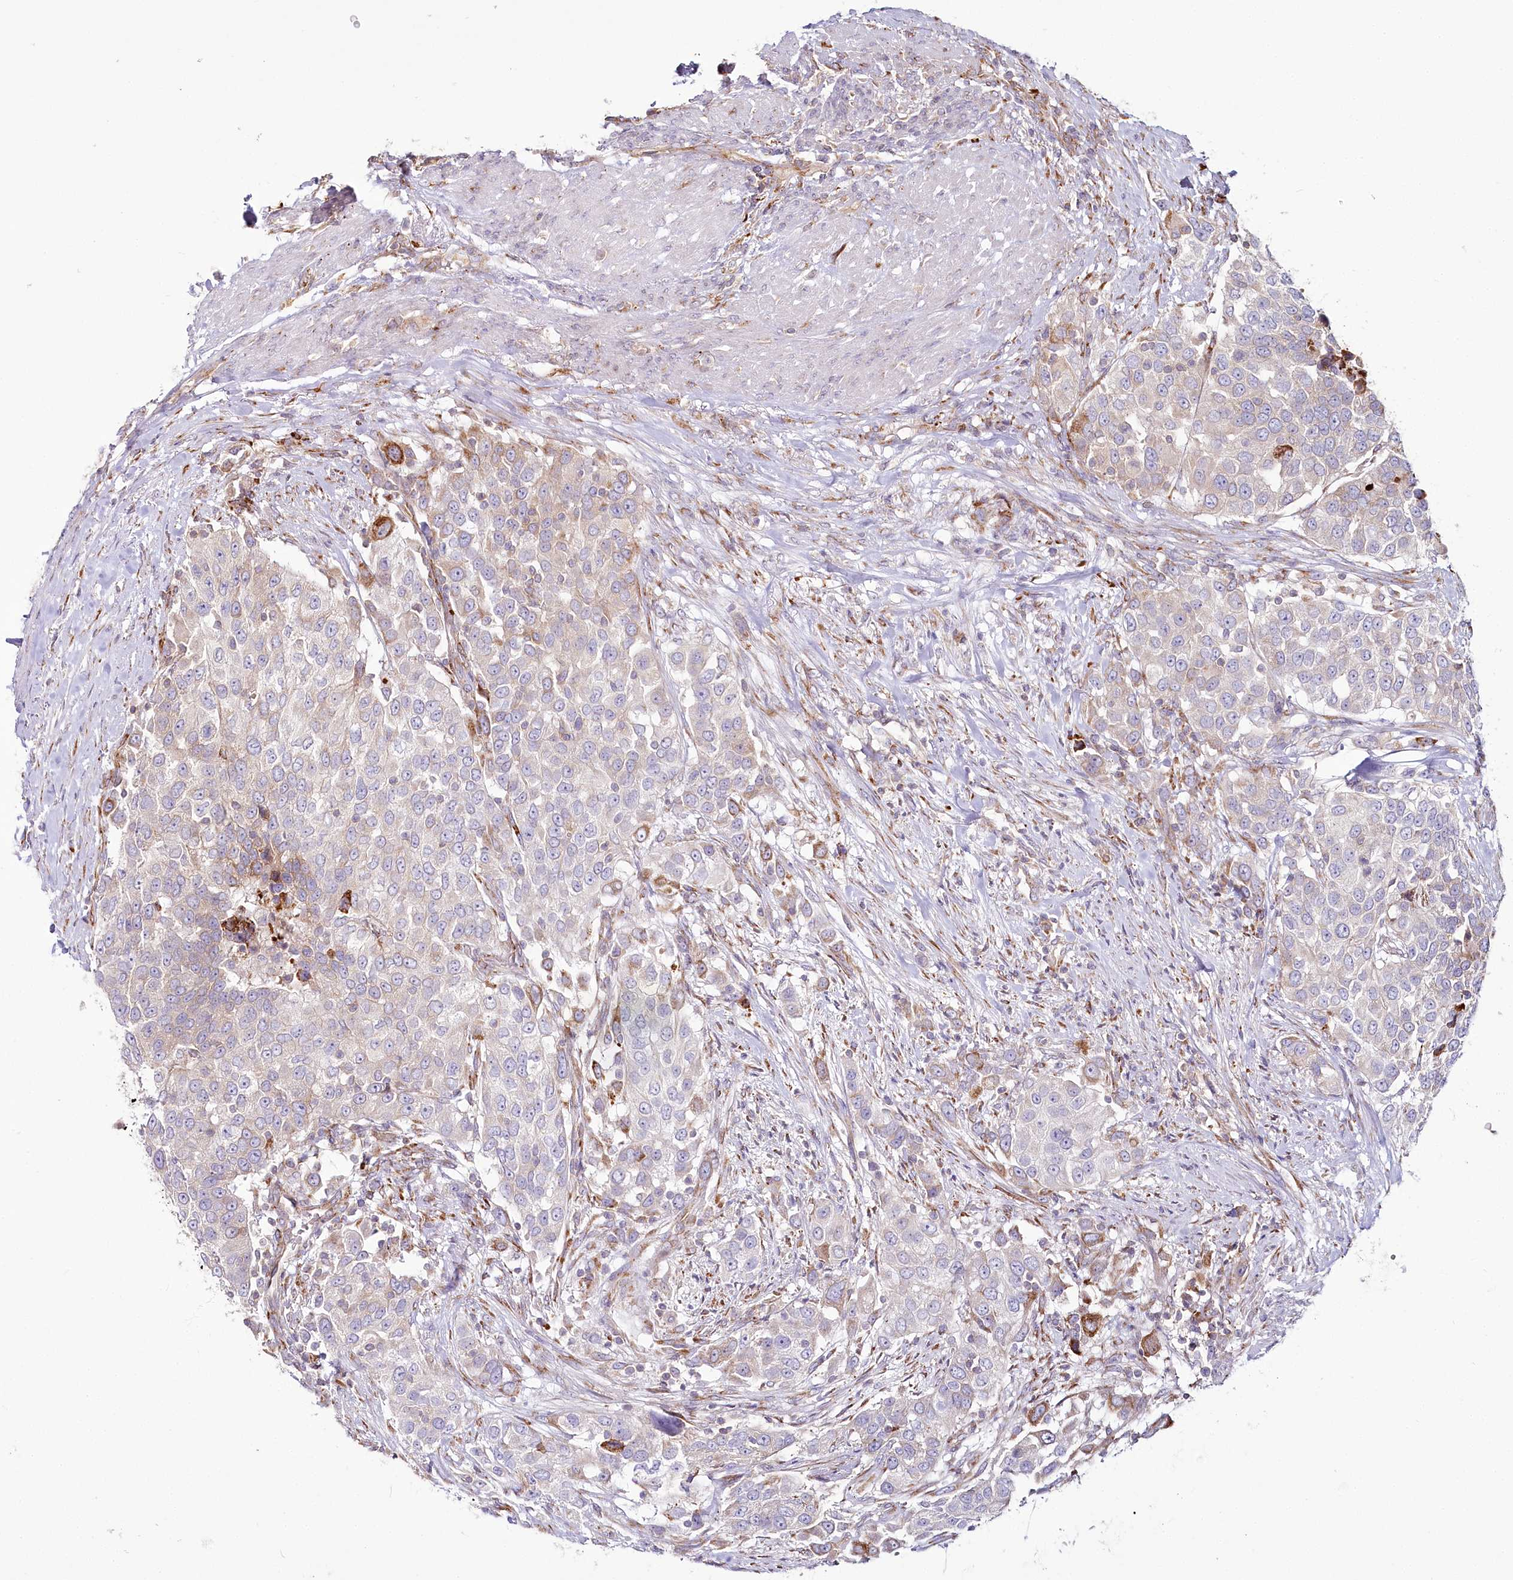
{"staining": {"intensity": "moderate", "quantity": "<25%", "location": "cytoplasmic/membranous"}, "tissue": "urothelial cancer", "cell_type": "Tumor cells", "image_type": "cancer", "snomed": [{"axis": "morphology", "description": "Urothelial carcinoma, High grade"}, {"axis": "topography", "description": "Urinary bladder"}], "caption": "Immunohistochemical staining of high-grade urothelial carcinoma shows low levels of moderate cytoplasmic/membranous staining in about <25% of tumor cells. (Stains: DAB in brown, nuclei in blue, Microscopy: brightfield microscopy at high magnification).", "gene": "POGLUT1", "patient": {"sex": "female", "age": 80}}